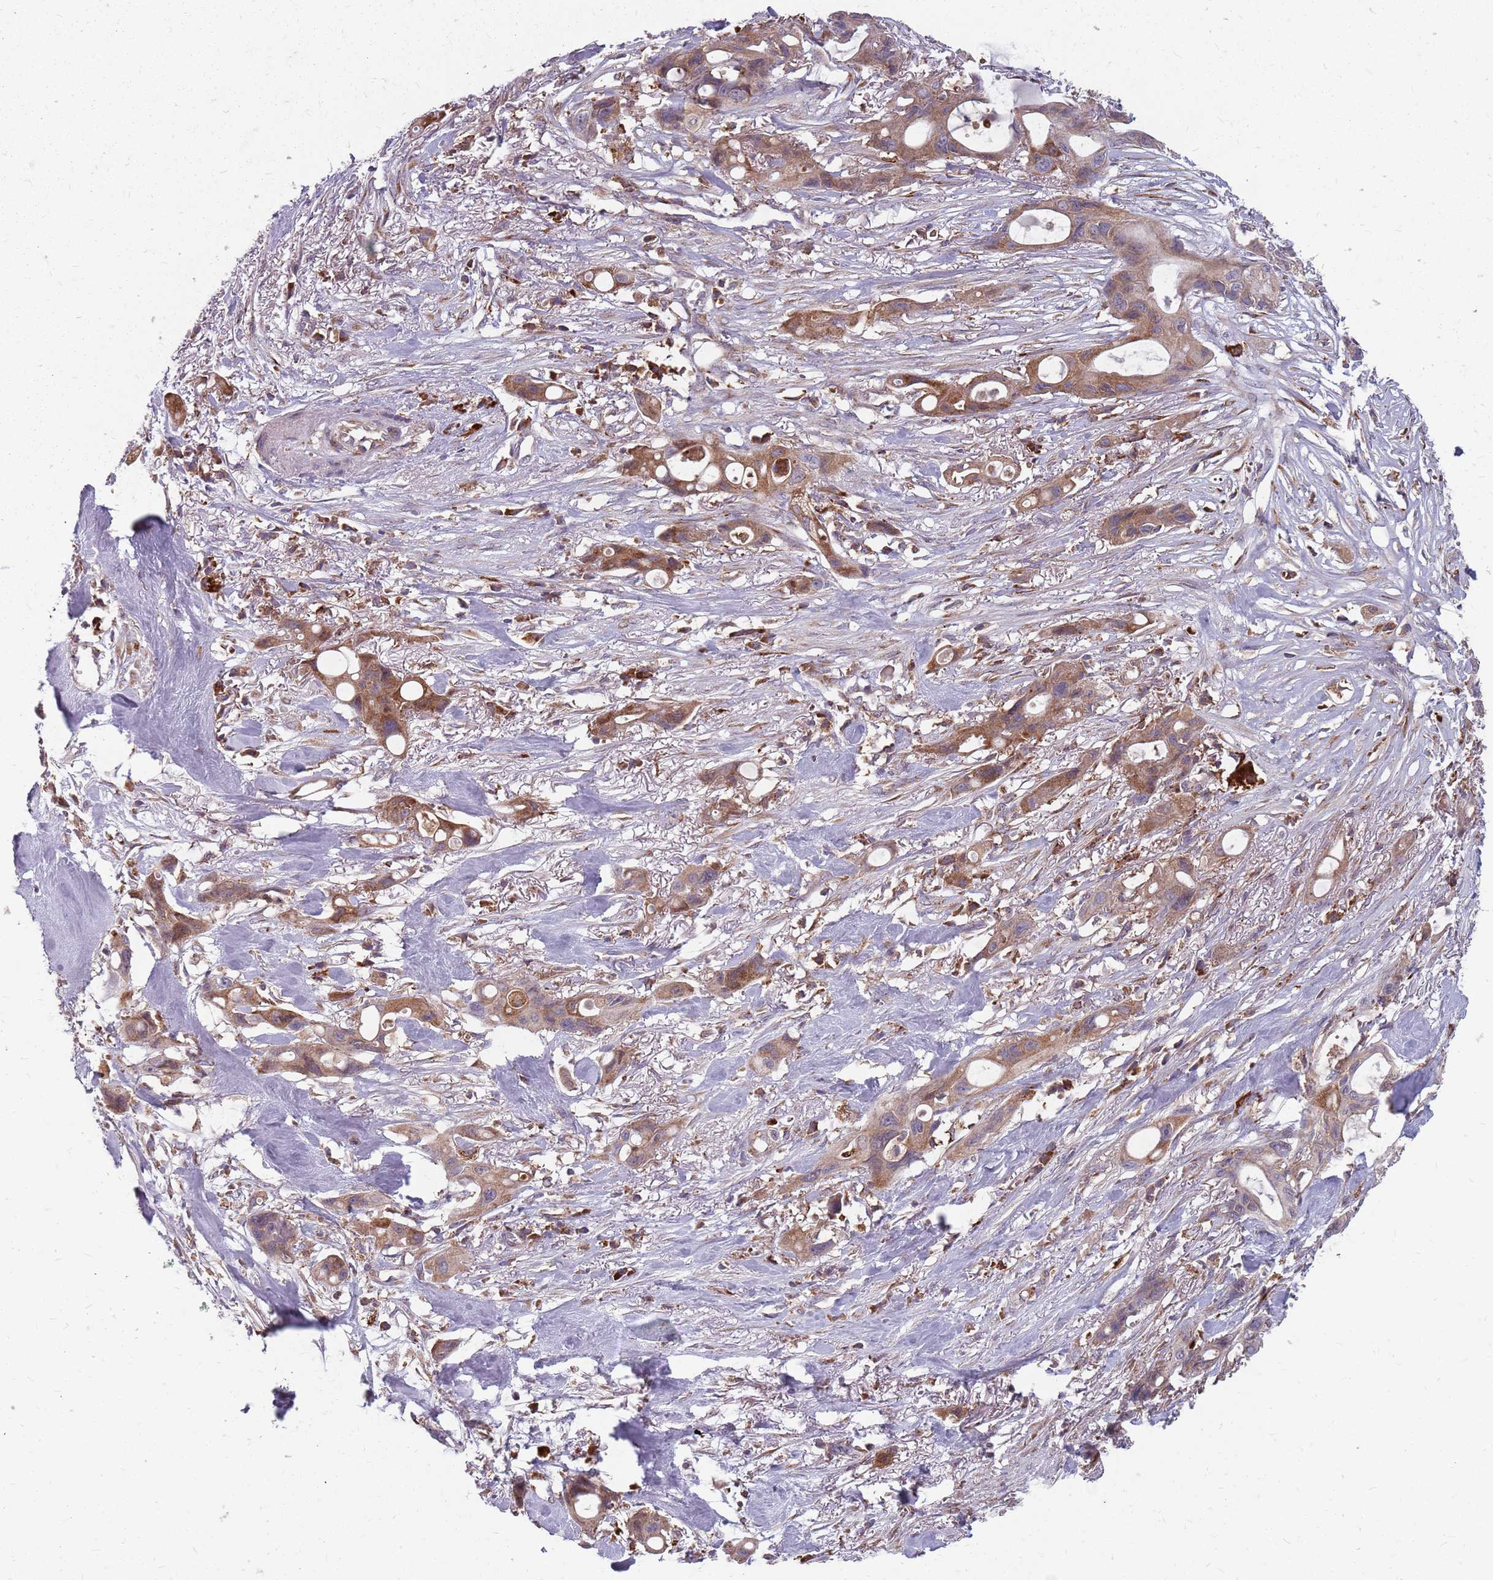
{"staining": {"intensity": "moderate", "quantity": "25%-75%", "location": "cytoplasmic/membranous"}, "tissue": "ovarian cancer", "cell_type": "Tumor cells", "image_type": "cancer", "snomed": [{"axis": "morphology", "description": "Cystadenocarcinoma, mucinous, NOS"}, {"axis": "topography", "description": "Ovary"}], "caption": "Immunohistochemical staining of ovarian cancer reveals medium levels of moderate cytoplasmic/membranous staining in approximately 25%-75% of tumor cells.", "gene": "NME4", "patient": {"sex": "female", "age": 70}}